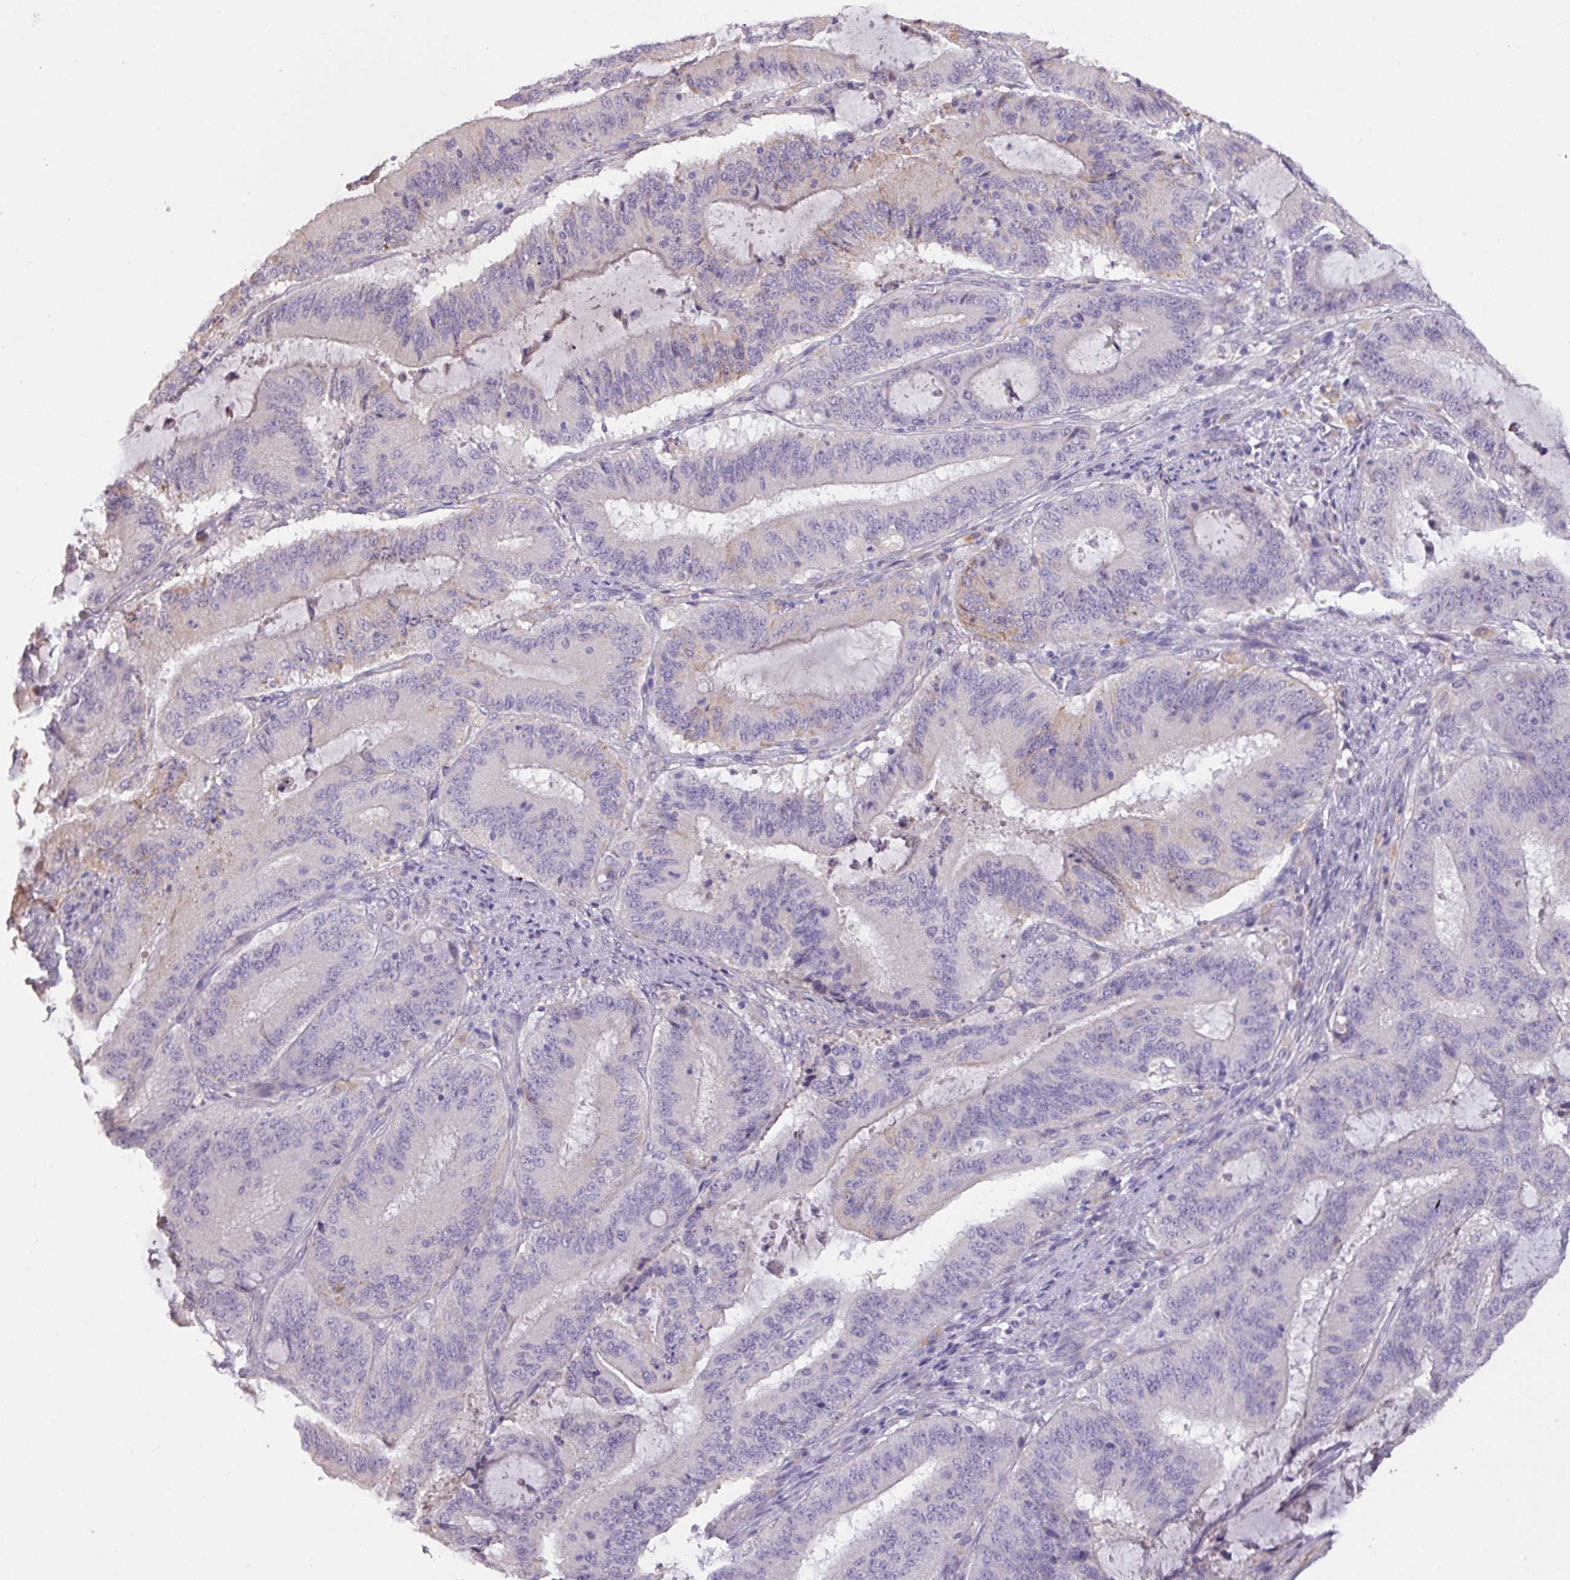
{"staining": {"intensity": "negative", "quantity": "none", "location": "none"}, "tissue": "liver cancer", "cell_type": "Tumor cells", "image_type": "cancer", "snomed": [{"axis": "morphology", "description": "Normal tissue, NOS"}, {"axis": "morphology", "description": "Cholangiocarcinoma"}, {"axis": "topography", "description": "Liver"}, {"axis": "topography", "description": "Peripheral nerve tissue"}], "caption": "Micrograph shows no protein expression in tumor cells of liver cancer (cholangiocarcinoma) tissue.", "gene": "PRADC1", "patient": {"sex": "female", "age": 73}}